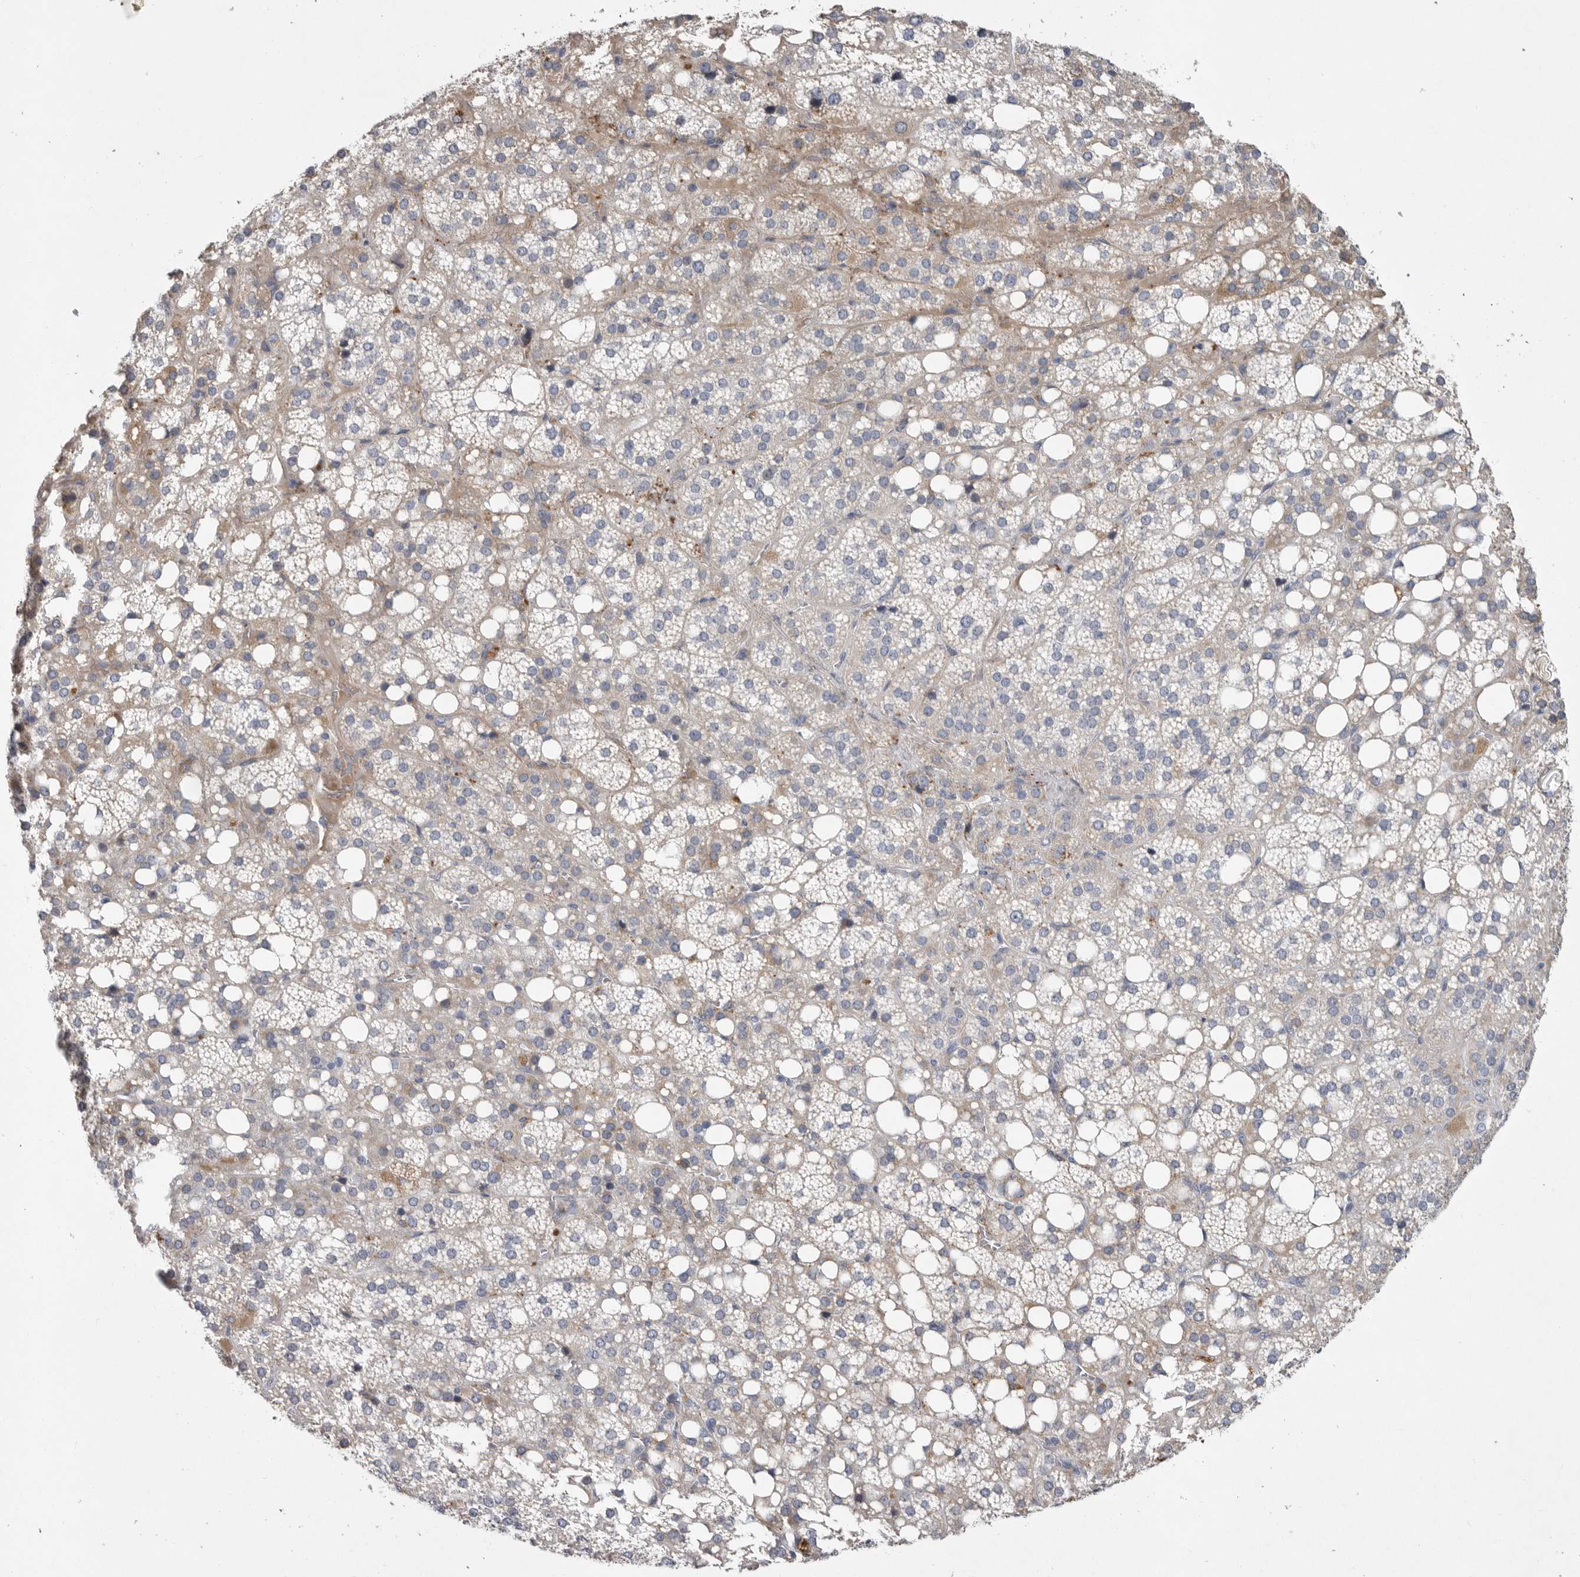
{"staining": {"intensity": "moderate", "quantity": "<25%", "location": "cytoplasmic/membranous"}, "tissue": "adrenal gland", "cell_type": "Glandular cells", "image_type": "normal", "snomed": [{"axis": "morphology", "description": "Normal tissue, NOS"}, {"axis": "topography", "description": "Adrenal gland"}], "caption": "The histopathology image demonstrates staining of benign adrenal gland, revealing moderate cytoplasmic/membranous protein expression (brown color) within glandular cells.", "gene": "CRP", "patient": {"sex": "female", "age": 59}}